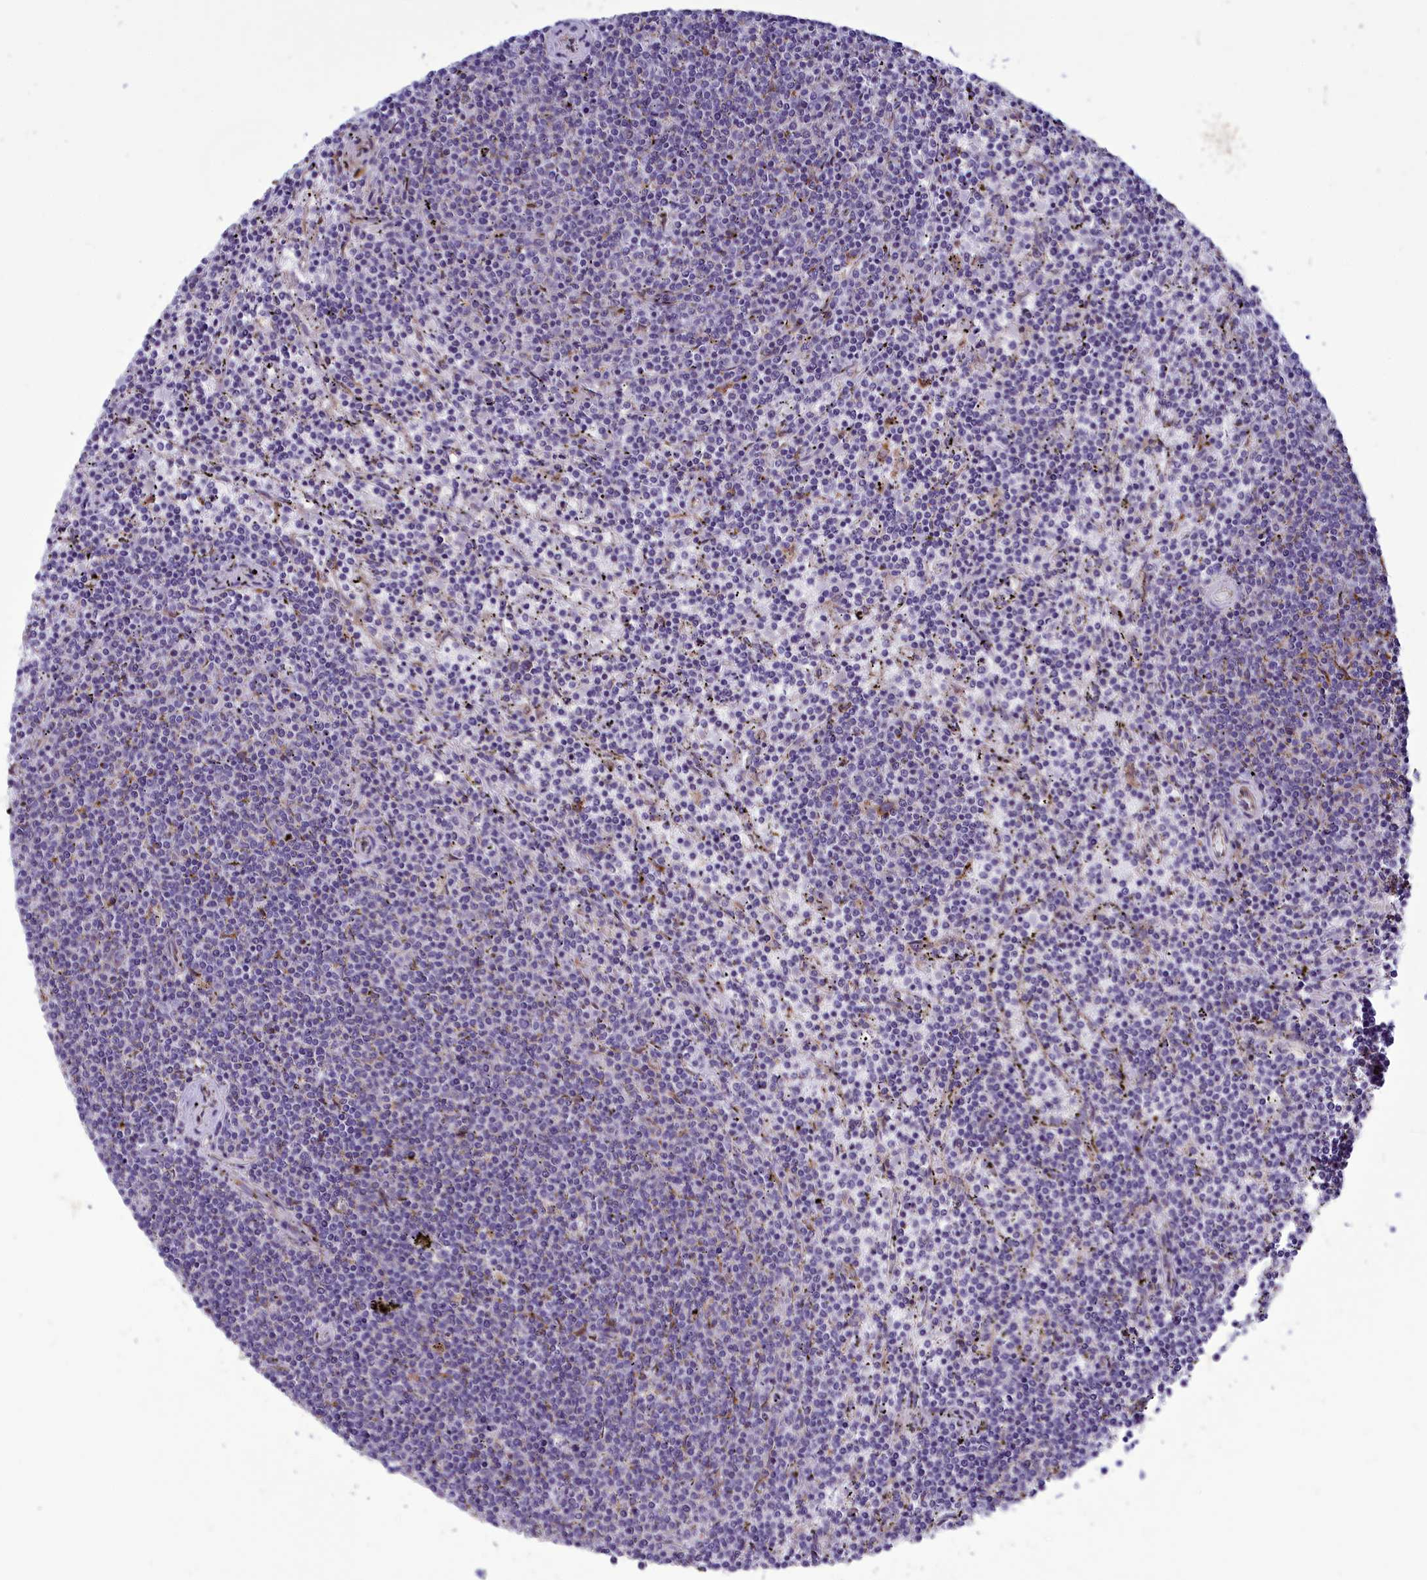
{"staining": {"intensity": "negative", "quantity": "none", "location": "none"}, "tissue": "lymphoma", "cell_type": "Tumor cells", "image_type": "cancer", "snomed": [{"axis": "morphology", "description": "Malignant lymphoma, non-Hodgkin's type, Low grade"}, {"axis": "topography", "description": "Spleen"}], "caption": "Human malignant lymphoma, non-Hodgkin's type (low-grade) stained for a protein using IHC exhibits no positivity in tumor cells.", "gene": "CENATAC", "patient": {"sex": "female", "age": 50}}